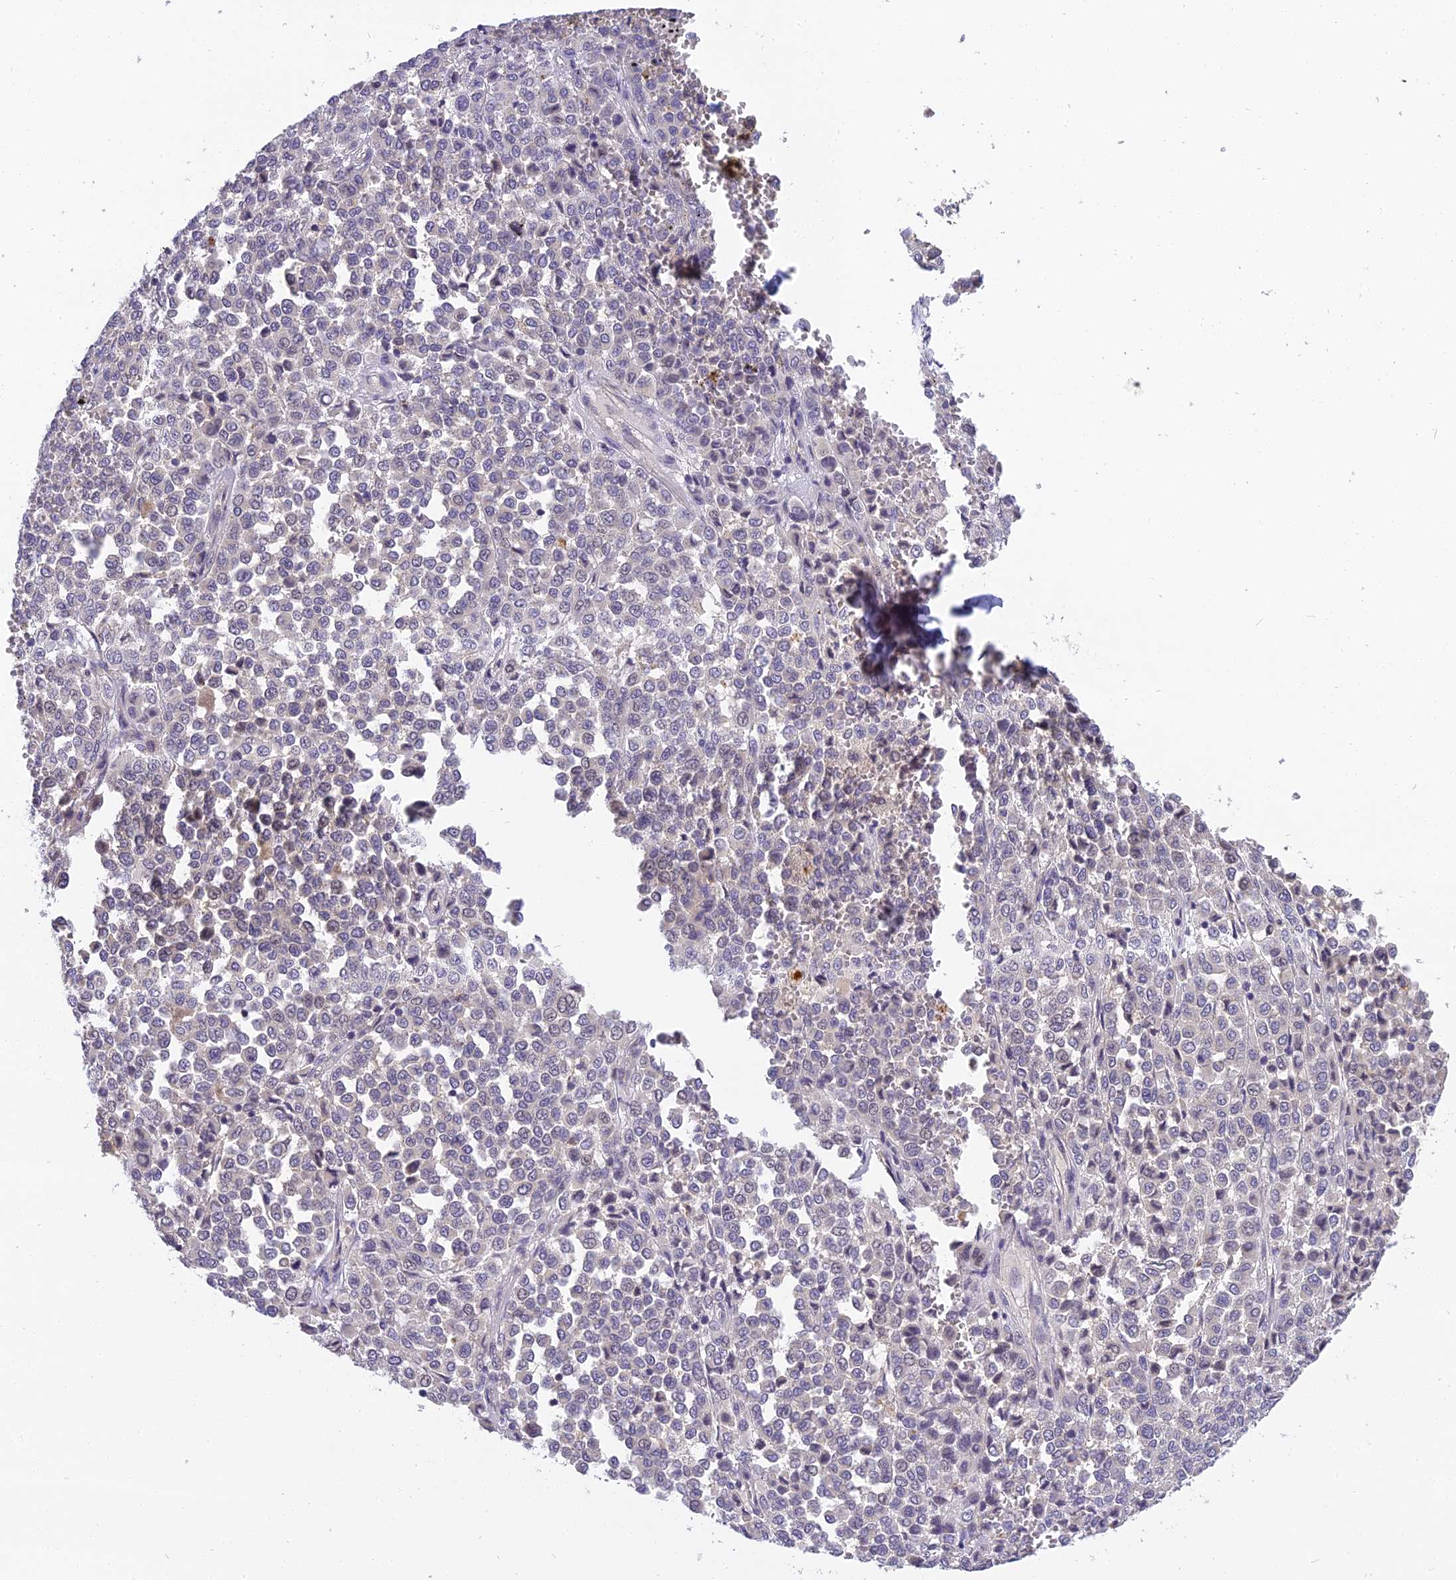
{"staining": {"intensity": "negative", "quantity": "none", "location": "none"}, "tissue": "melanoma", "cell_type": "Tumor cells", "image_type": "cancer", "snomed": [{"axis": "morphology", "description": "Malignant melanoma, Metastatic site"}, {"axis": "topography", "description": "Pancreas"}], "caption": "Immunohistochemistry (IHC) of malignant melanoma (metastatic site) reveals no positivity in tumor cells.", "gene": "FNIP2", "patient": {"sex": "female", "age": 30}}